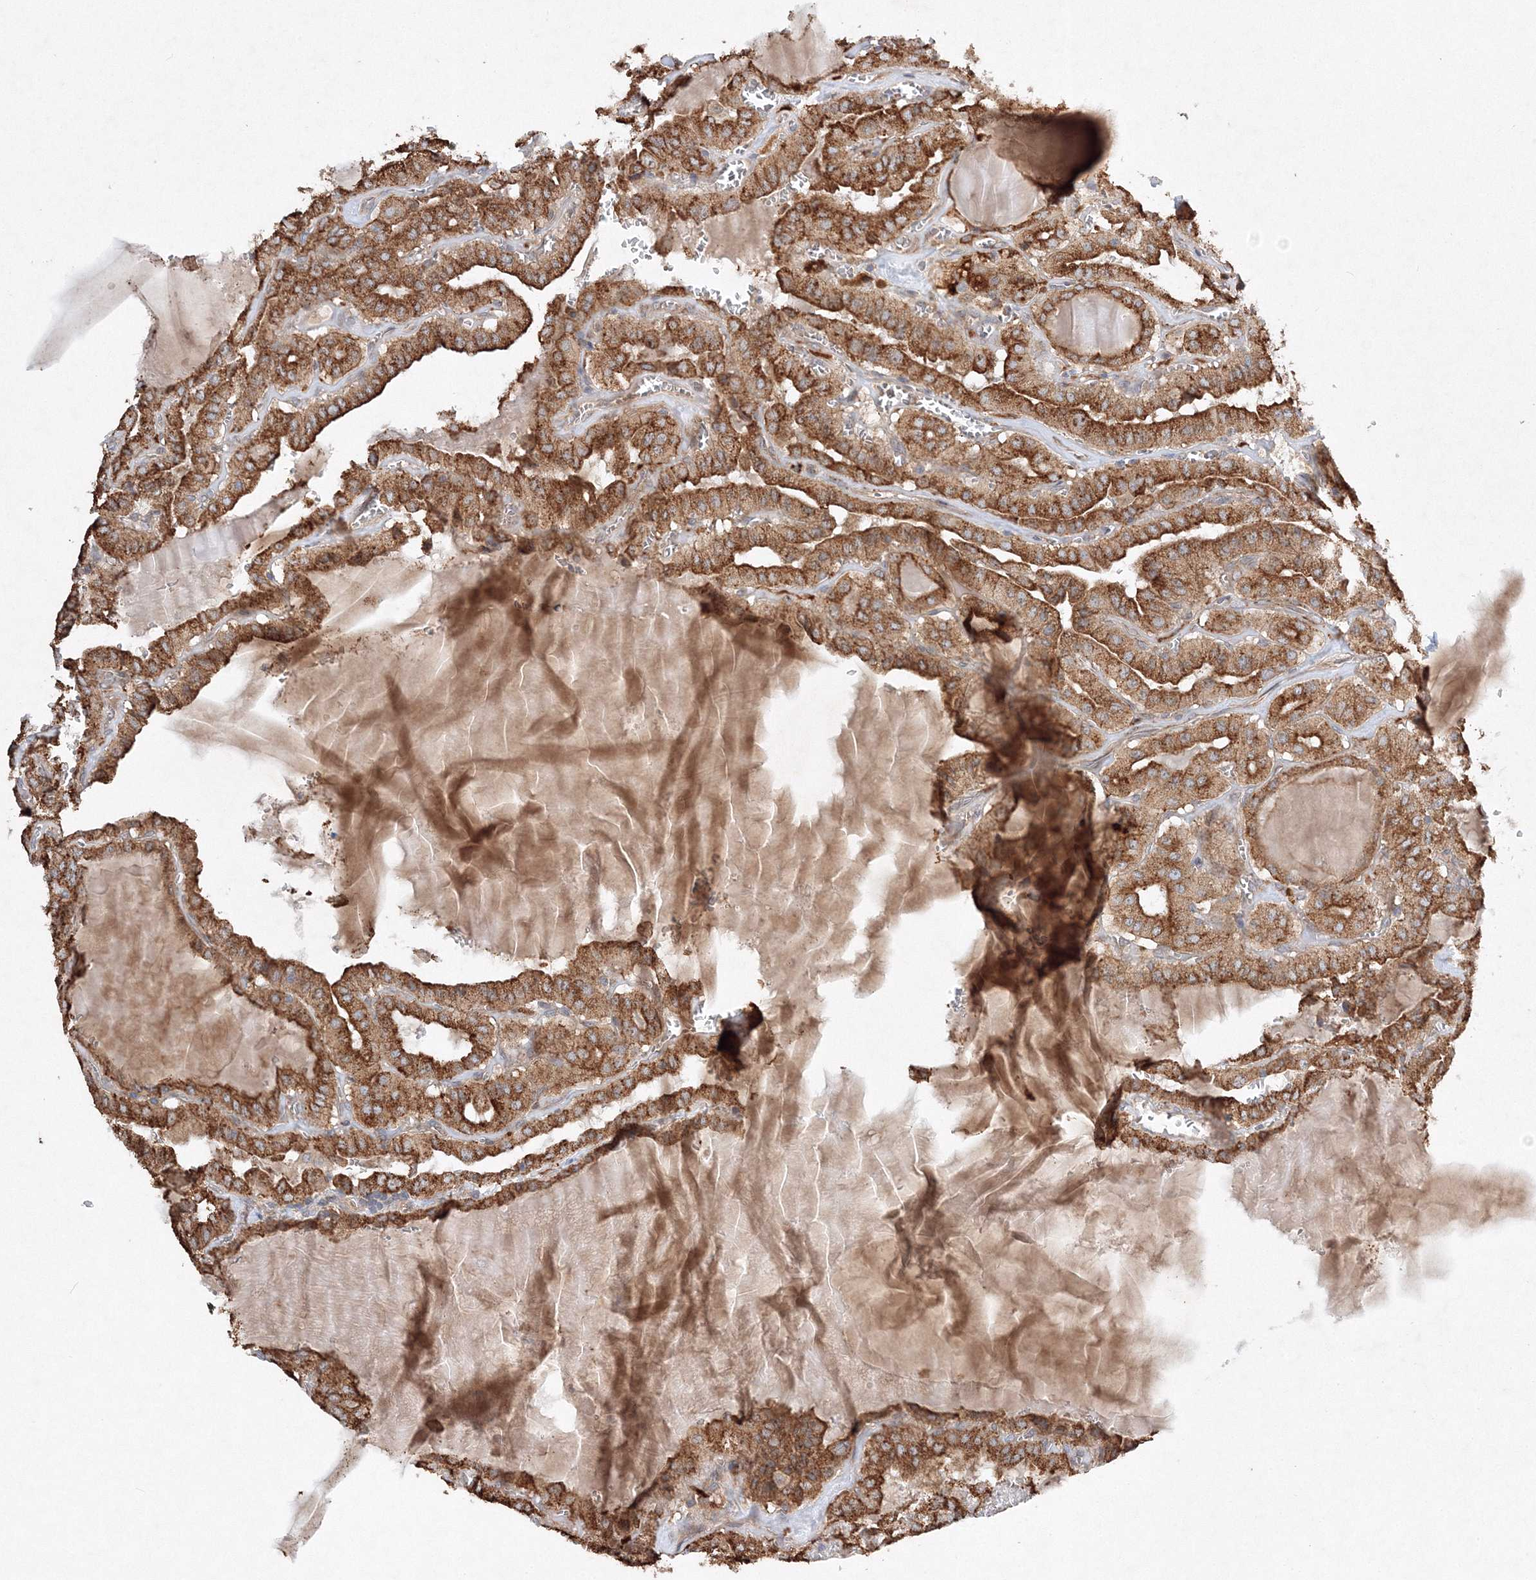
{"staining": {"intensity": "moderate", "quantity": ">75%", "location": "cytoplasmic/membranous"}, "tissue": "thyroid cancer", "cell_type": "Tumor cells", "image_type": "cancer", "snomed": [{"axis": "morphology", "description": "Papillary adenocarcinoma, NOS"}, {"axis": "topography", "description": "Thyroid gland"}], "caption": "Thyroid cancer (papillary adenocarcinoma) stained with a brown dye exhibits moderate cytoplasmic/membranous positive staining in approximately >75% of tumor cells.", "gene": "SLC36A1", "patient": {"sex": "male", "age": 52}}